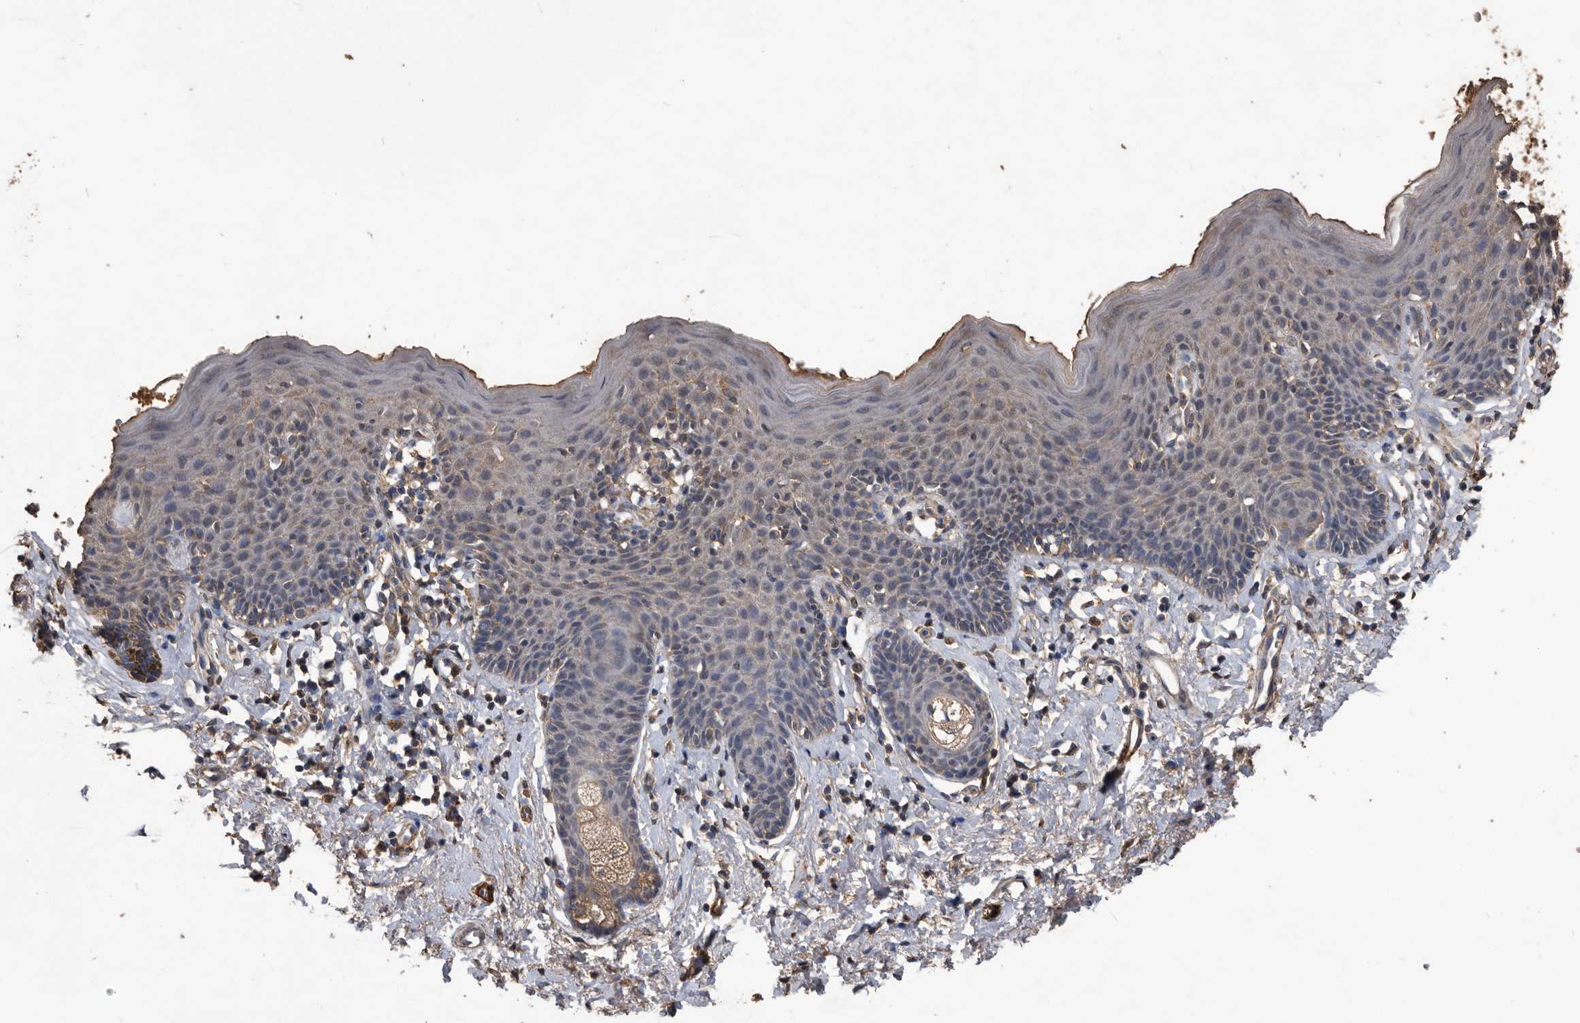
{"staining": {"intensity": "moderate", "quantity": "25%-75%", "location": "cytoplasmic/membranous"}, "tissue": "skin", "cell_type": "Epidermal cells", "image_type": "normal", "snomed": [{"axis": "morphology", "description": "Normal tissue, NOS"}, {"axis": "topography", "description": "Vulva"}], "caption": "The photomicrograph shows staining of normal skin, revealing moderate cytoplasmic/membranous protein positivity (brown color) within epidermal cells. (Brightfield microscopy of DAB IHC at high magnification).", "gene": "NRBP1", "patient": {"sex": "female", "age": 66}}